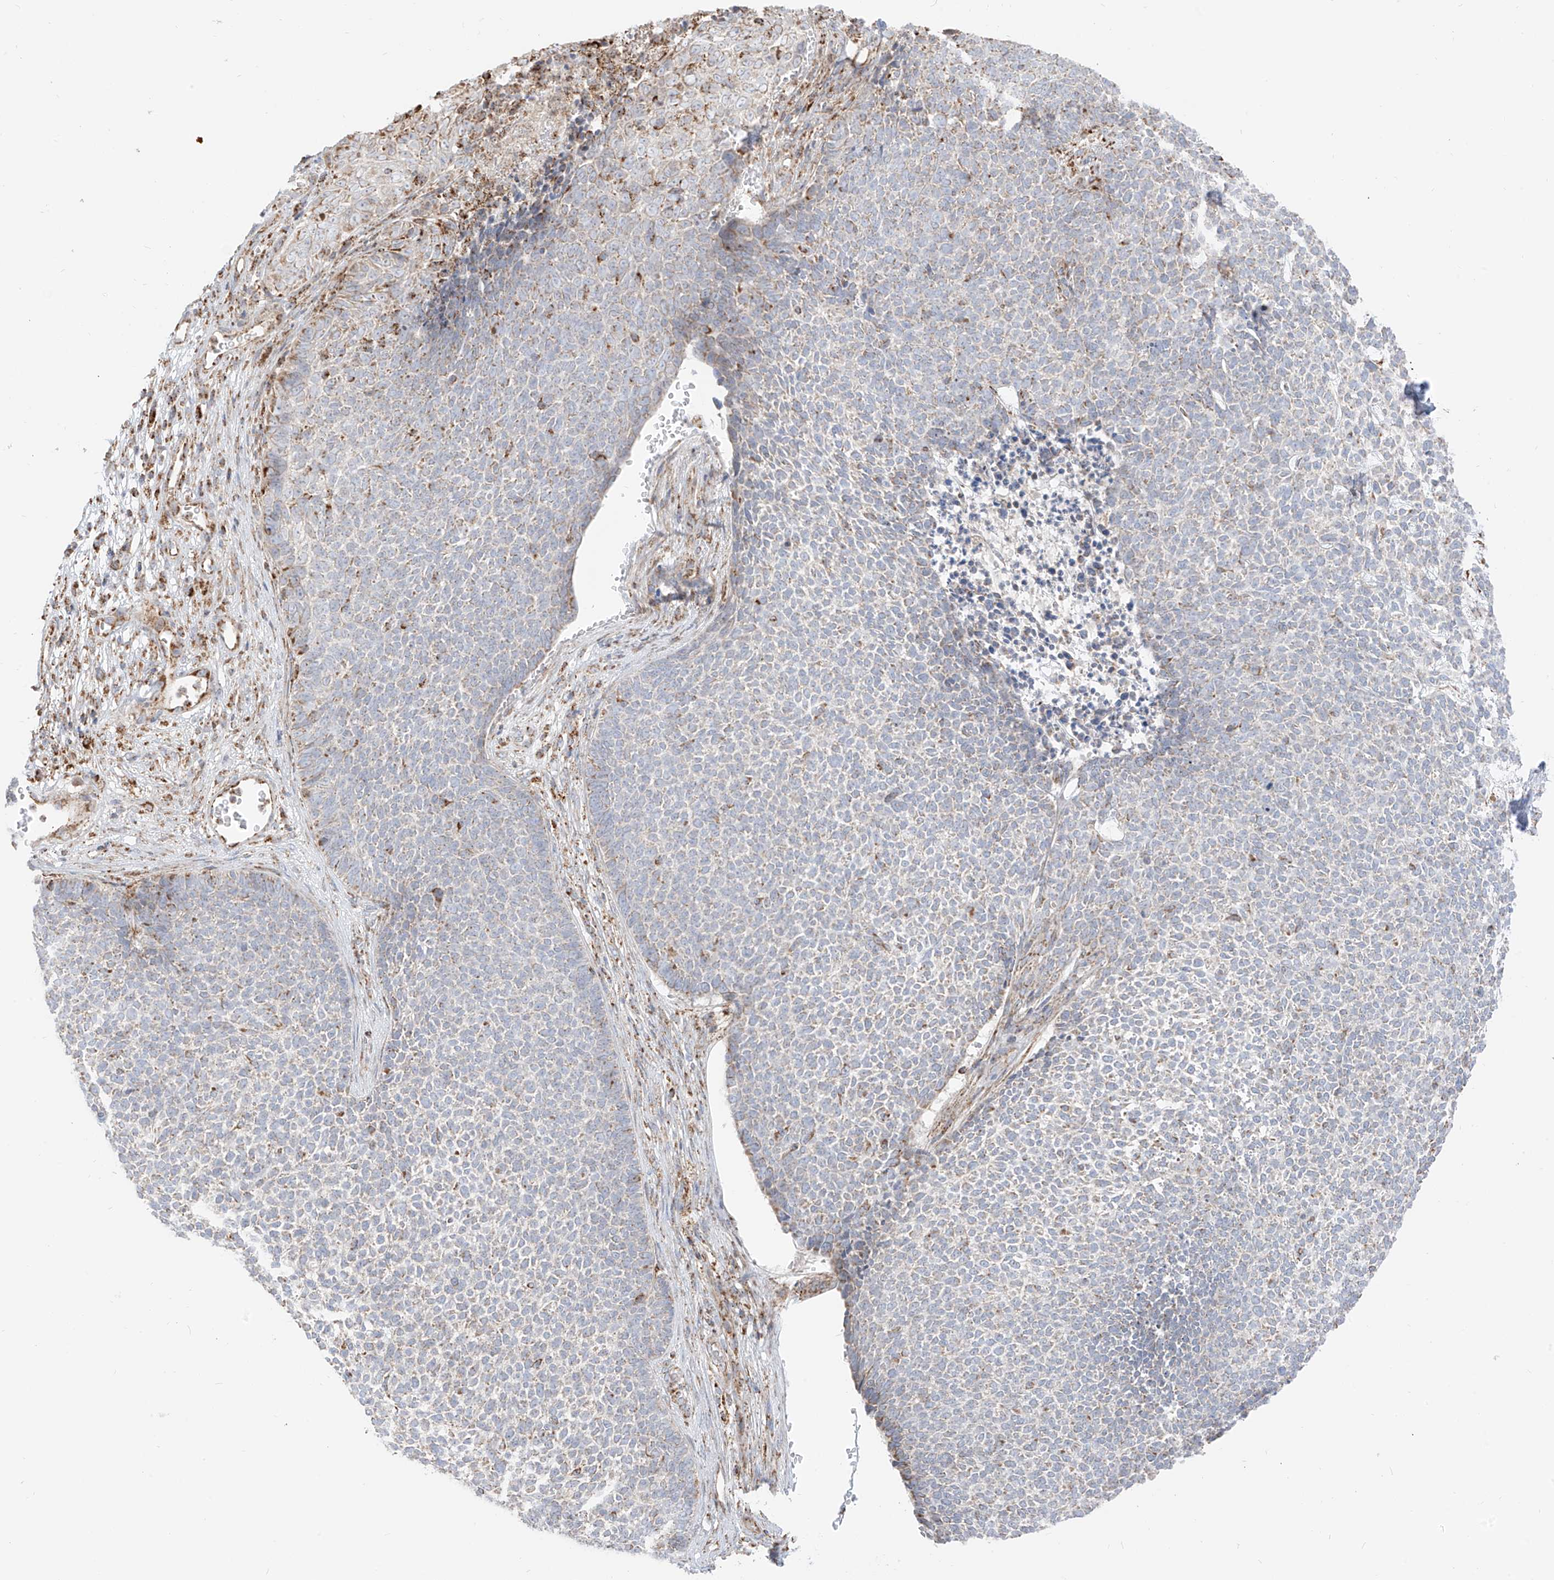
{"staining": {"intensity": "negative", "quantity": "none", "location": "none"}, "tissue": "skin cancer", "cell_type": "Tumor cells", "image_type": "cancer", "snomed": [{"axis": "morphology", "description": "Basal cell carcinoma"}, {"axis": "topography", "description": "Skin"}], "caption": "Tumor cells are negative for brown protein staining in basal cell carcinoma (skin).", "gene": "ETHE1", "patient": {"sex": "female", "age": 84}}